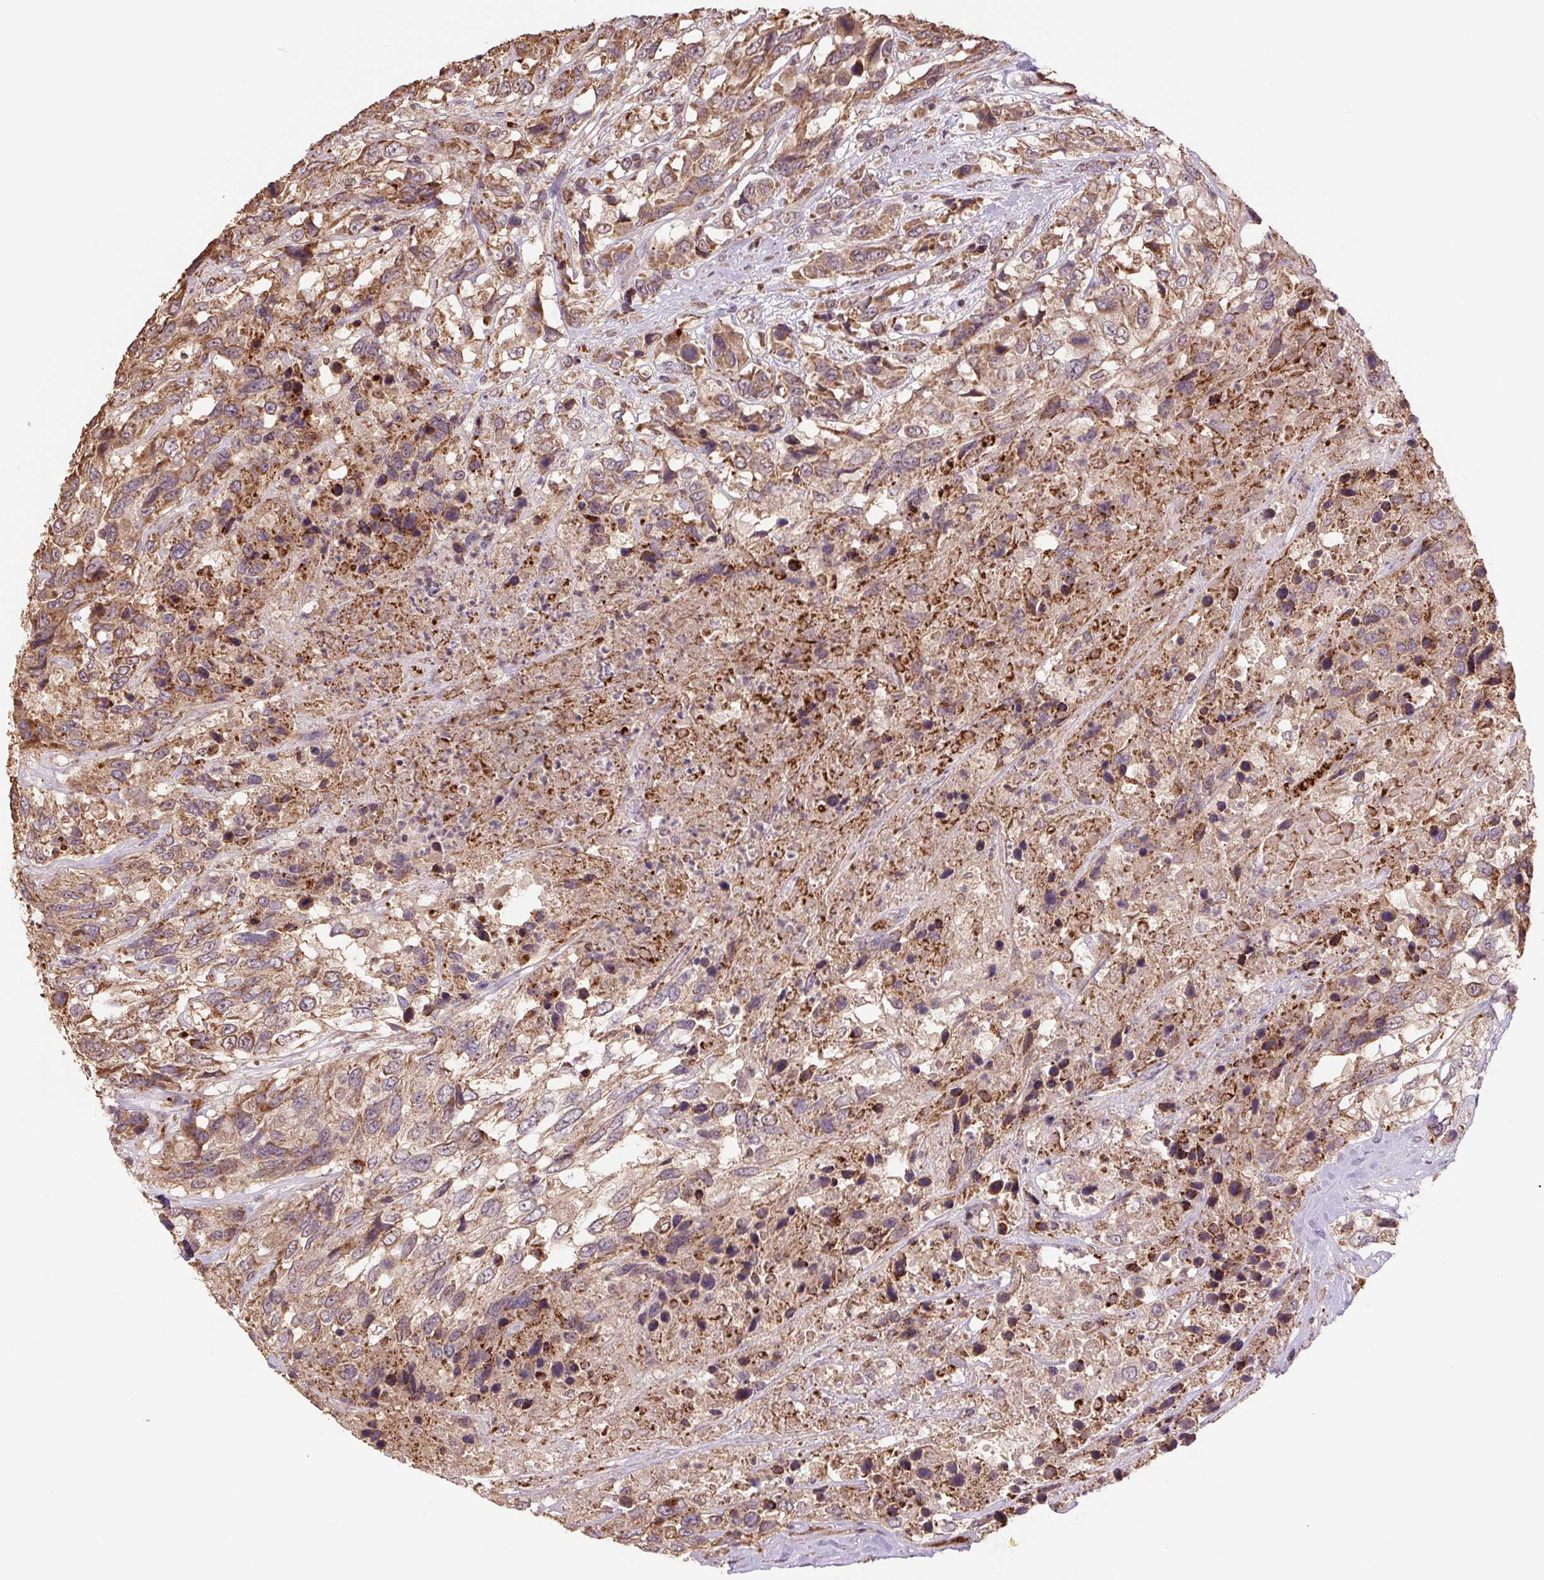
{"staining": {"intensity": "moderate", "quantity": ">75%", "location": "cytoplasmic/membranous"}, "tissue": "urothelial cancer", "cell_type": "Tumor cells", "image_type": "cancer", "snomed": [{"axis": "morphology", "description": "Urothelial carcinoma, High grade"}, {"axis": "topography", "description": "Urinary bladder"}], "caption": "DAB immunohistochemical staining of human urothelial cancer reveals moderate cytoplasmic/membranous protein expression in about >75% of tumor cells. (DAB (3,3'-diaminobenzidine) IHC, brown staining for protein, blue staining for nuclei).", "gene": "TMEM160", "patient": {"sex": "female", "age": 70}}